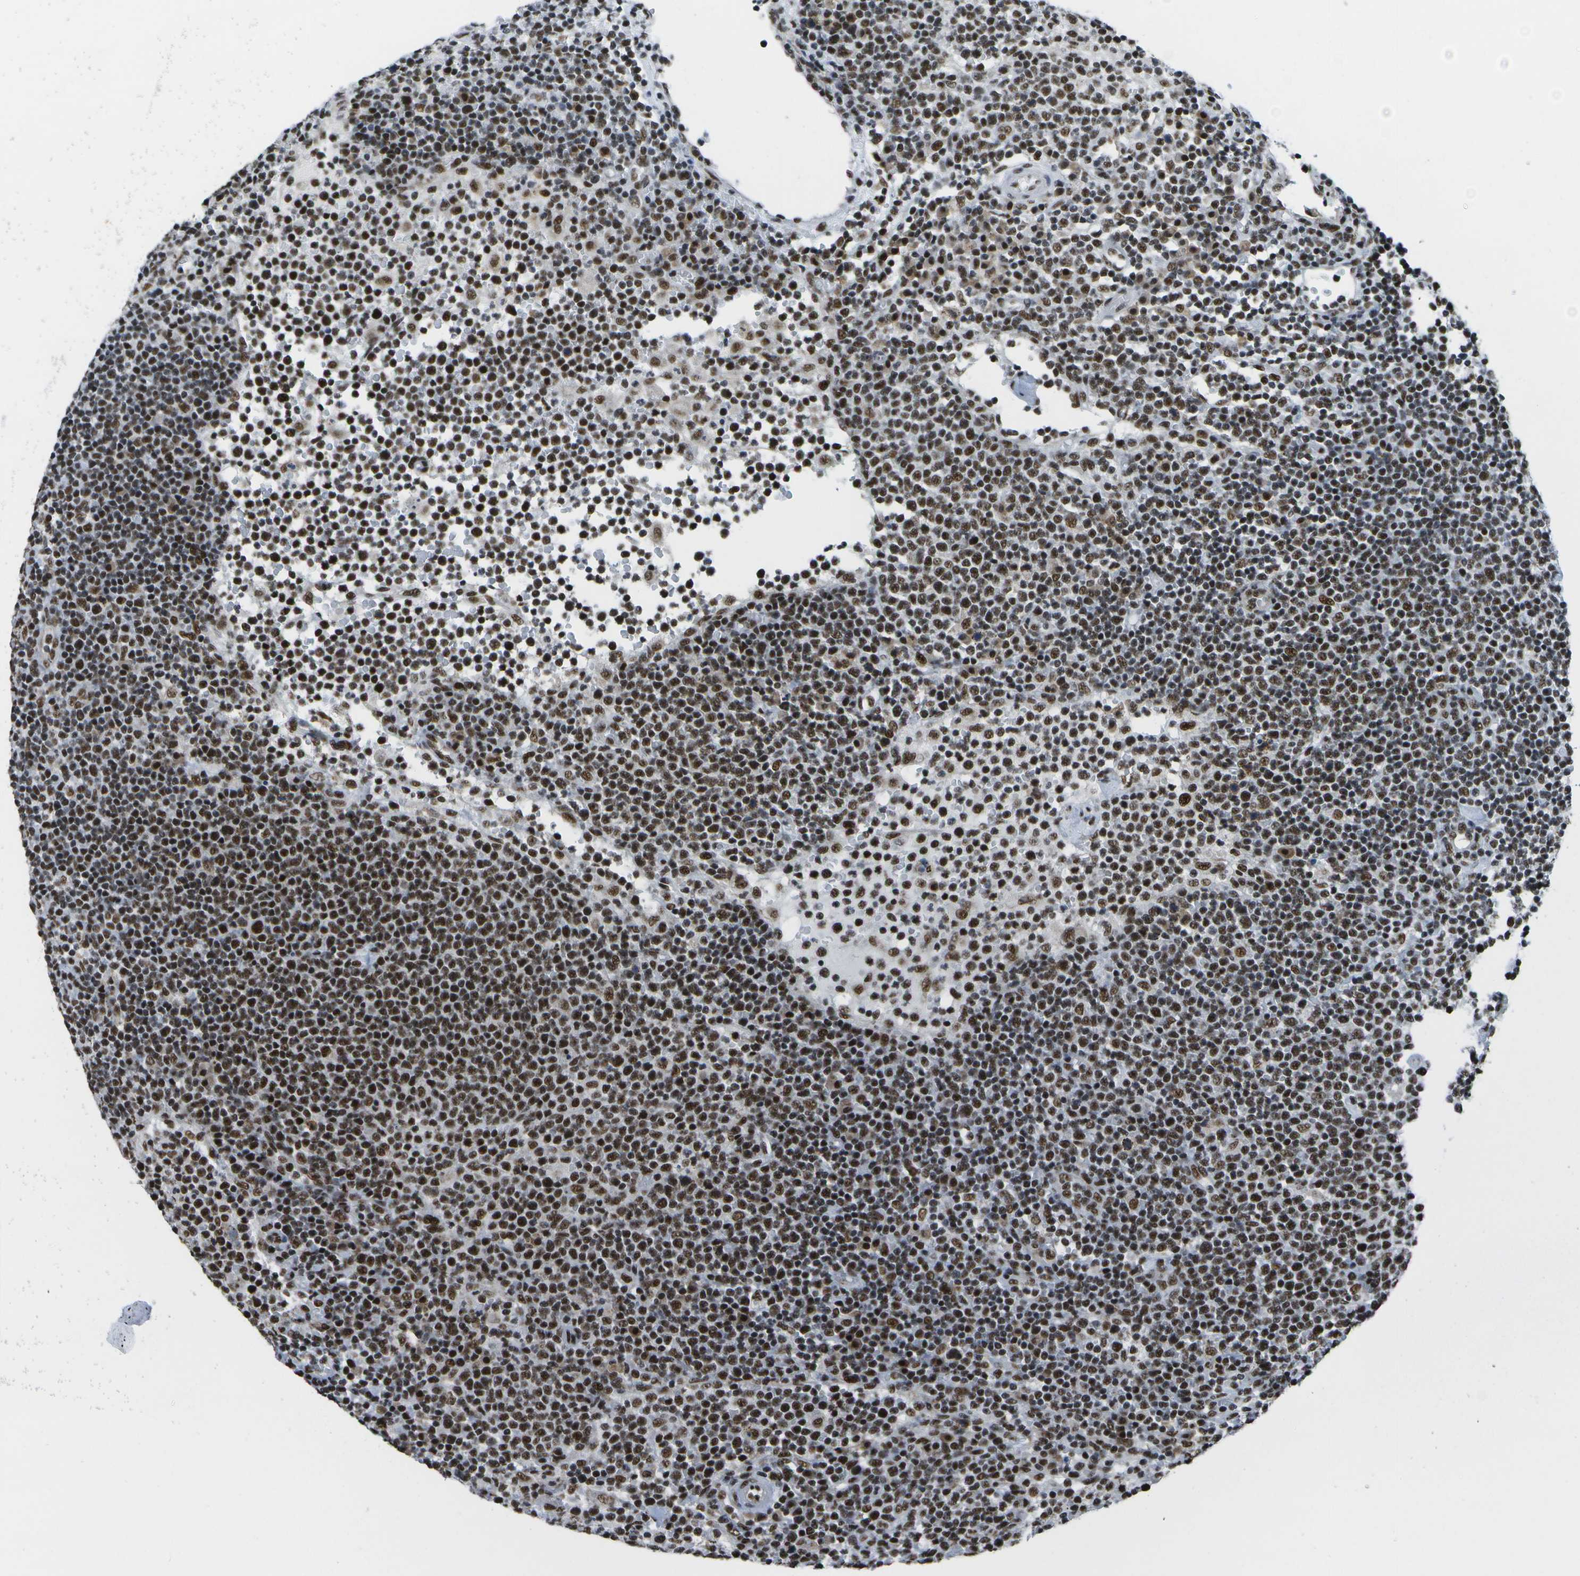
{"staining": {"intensity": "strong", "quantity": ">75%", "location": "nuclear"}, "tissue": "lymphoma", "cell_type": "Tumor cells", "image_type": "cancer", "snomed": [{"axis": "morphology", "description": "Malignant lymphoma, non-Hodgkin's type, High grade"}, {"axis": "topography", "description": "Lymph node"}], "caption": "Brown immunohistochemical staining in human lymphoma reveals strong nuclear staining in about >75% of tumor cells.", "gene": "NSRP1", "patient": {"sex": "male", "age": 61}}